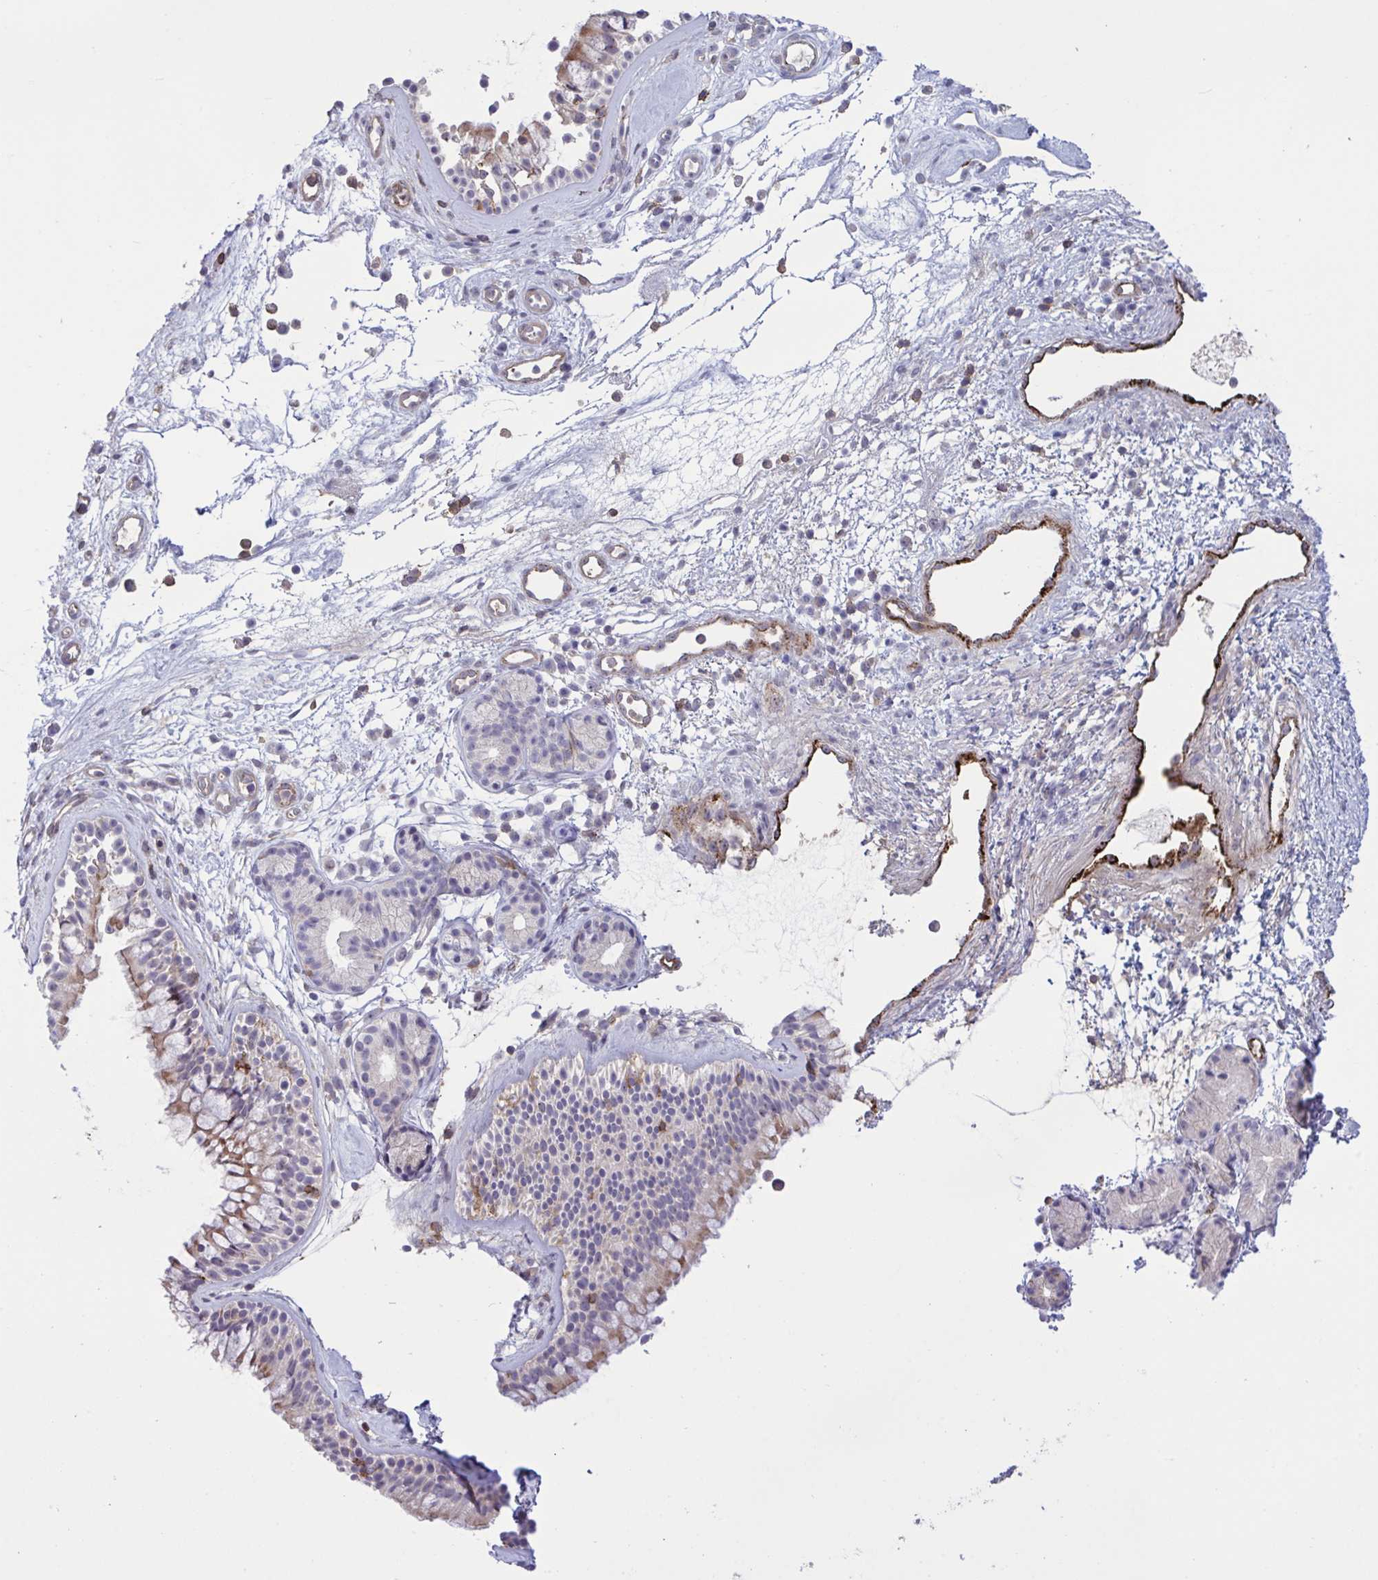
{"staining": {"intensity": "moderate", "quantity": "<25%", "location": "cytoplasmic/membranous"}, "tissue": "nasopharynx", "cell_type": "Respiratory epithelial cells", "image_type": "normal", "snomed": [{"axis": "morphology", "description": "Normal tissue, NOS"}, {"axis": "topography", "description": "Nasopharynx"}], "caption": "Moderate cytoplasmic/membranous staining for a protein is seen in about <25% of respiratory epithelial cells of unremarkable nasopharynx using immunohistochemistry.", "gene": "CD101", "patient": {"sex": "female", "age": 70}}